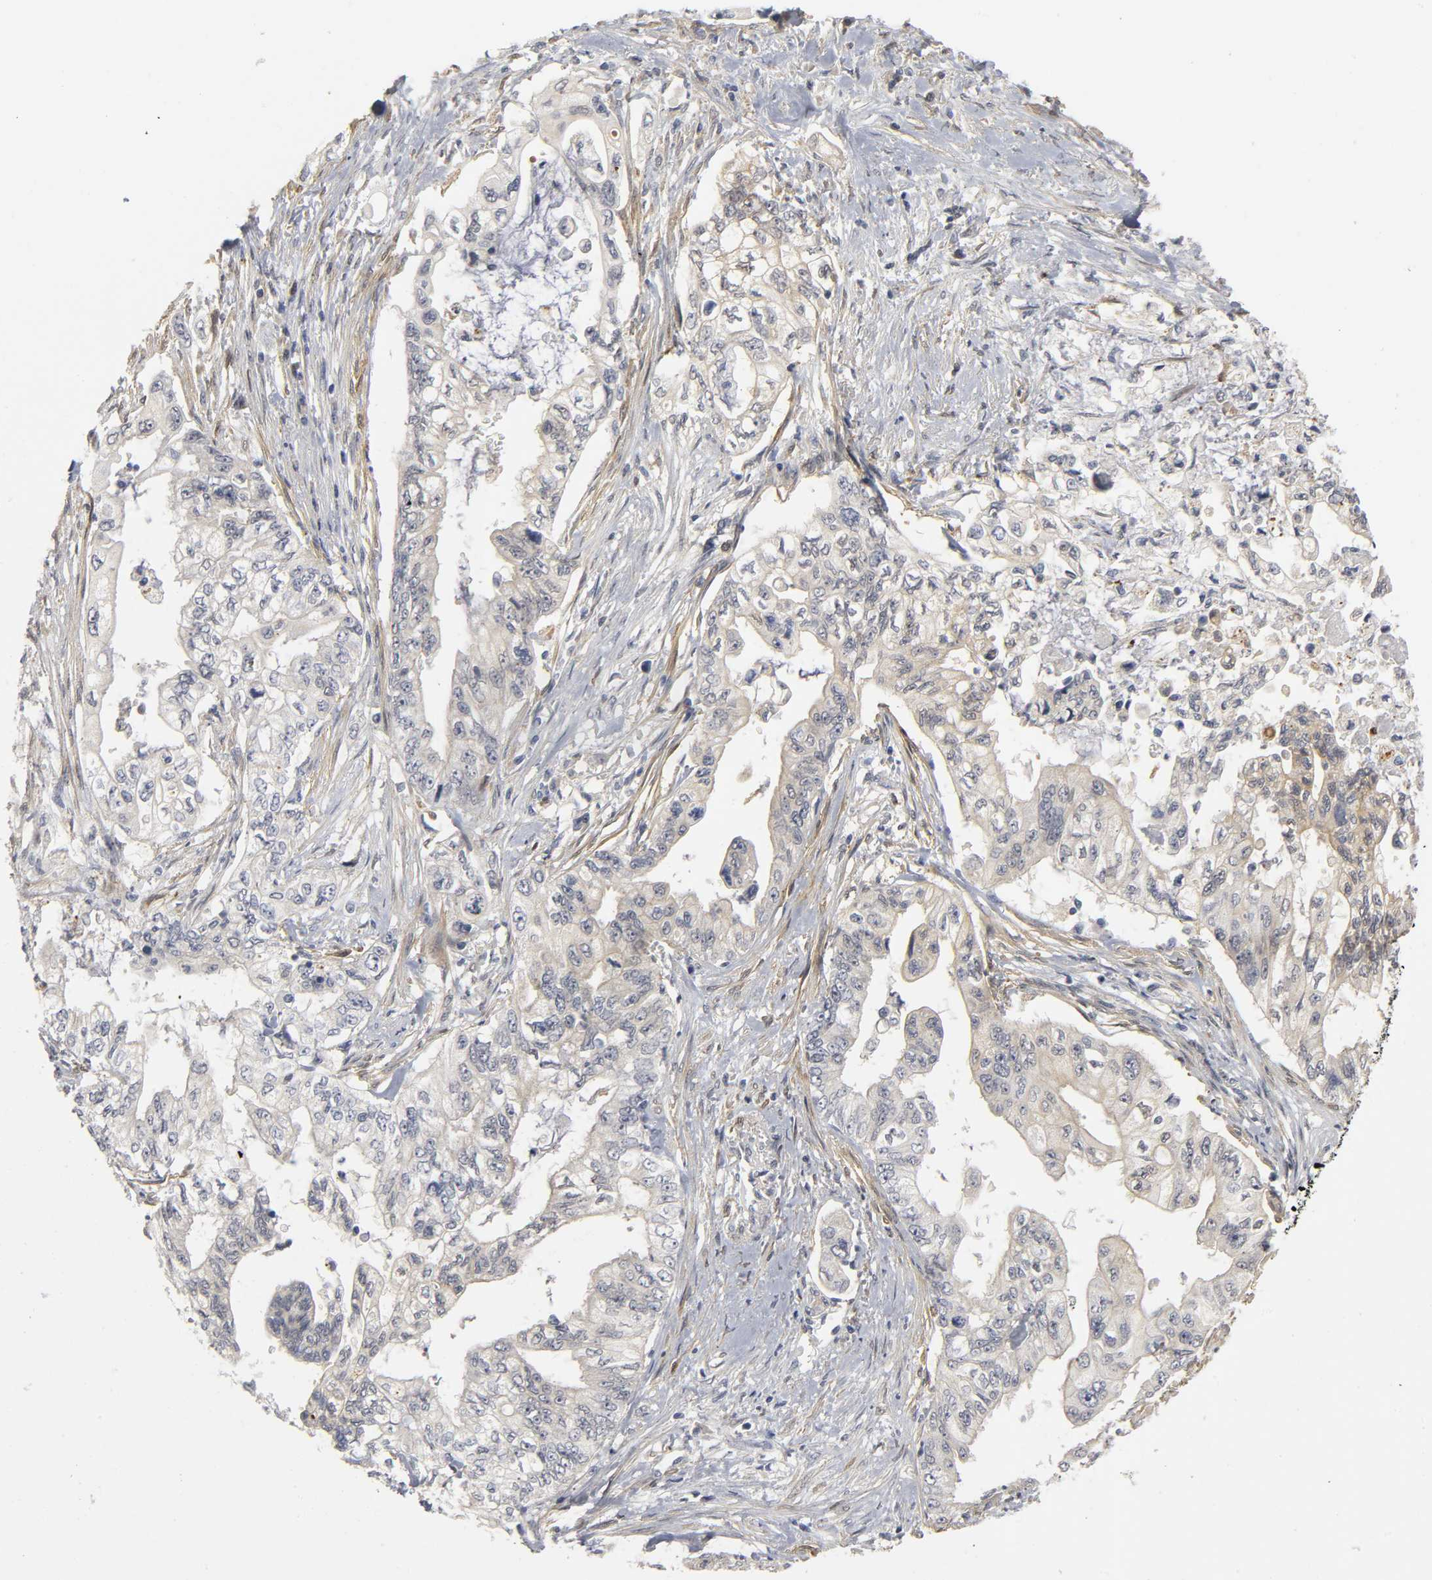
{"staining": {"intensity": "negative", "quantity": "none", "location": "none"}, "tissue": "pancreatic cancer", "cell_type": "Tumor cells", "image_type": "cancer", "snomed": [{"axis": "morphology", "description": "Normal tissue, NOS"}, {"axis": "topography", "description": "Pancreas"}], "caption": "Tumor cells show no significant protein positivity in pancreatic cancer. (Brightfield microscopy of DAB (3,3'-diaminobenzidine) immunohistochemistry at high magnification).", "gene": "PDLIM3", "patient": {"sex": "male", "age": 42}}